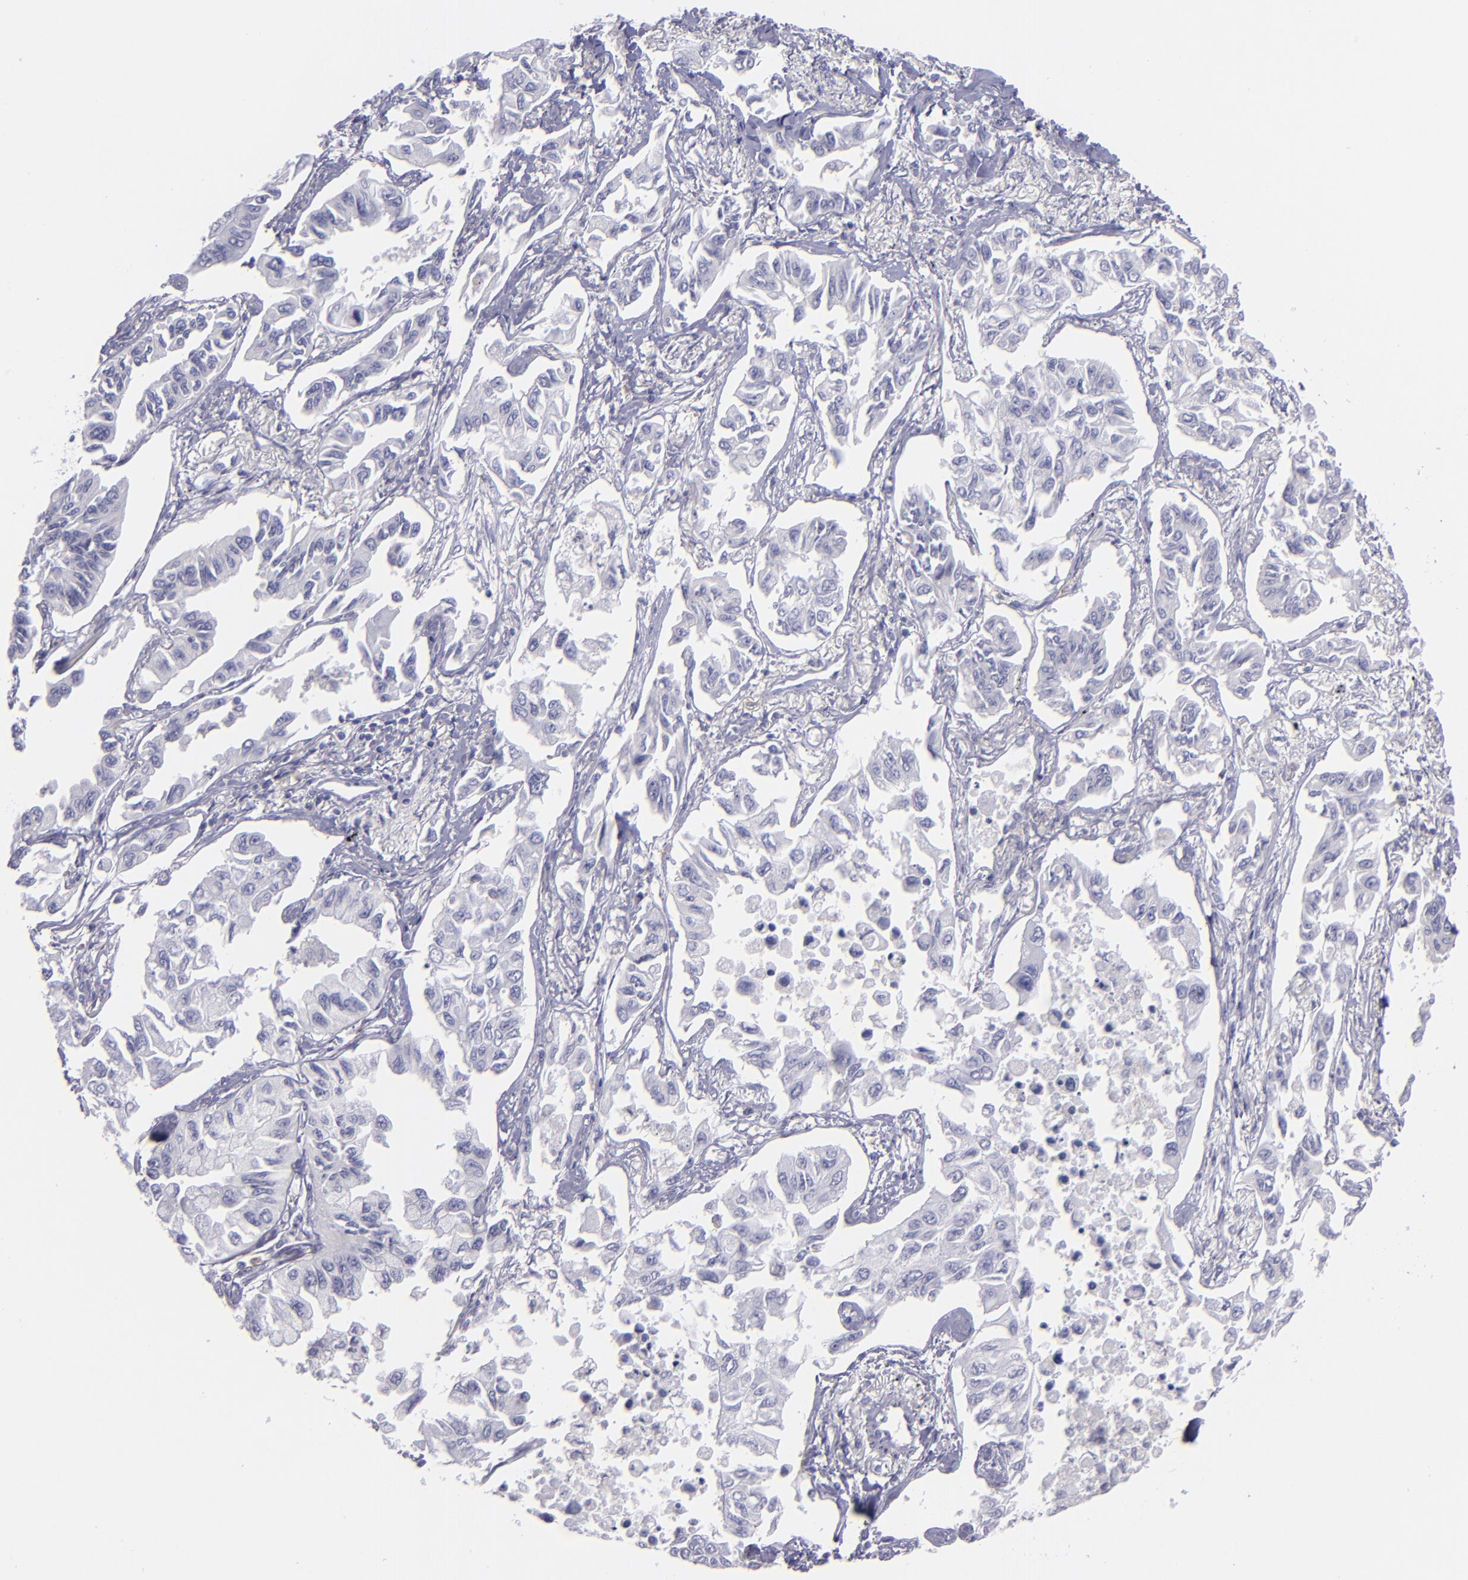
{"staining": {"intensity": "negative", "quantity": "none", "location": "none"}, "tissue": "lung cancer", "cell_type": "Tumor cells", "image_type": "cancer", "snomed": [{"axis": "morphology", "description": "Adenocarcinoma, NOS"}, {"axis": "topography", "description": "Lung"}], "caption": "IHC of lung cancer displays no expression in tumor cells.", "gene": "CD82", "patient": {"sex": "male", "age": 64}}